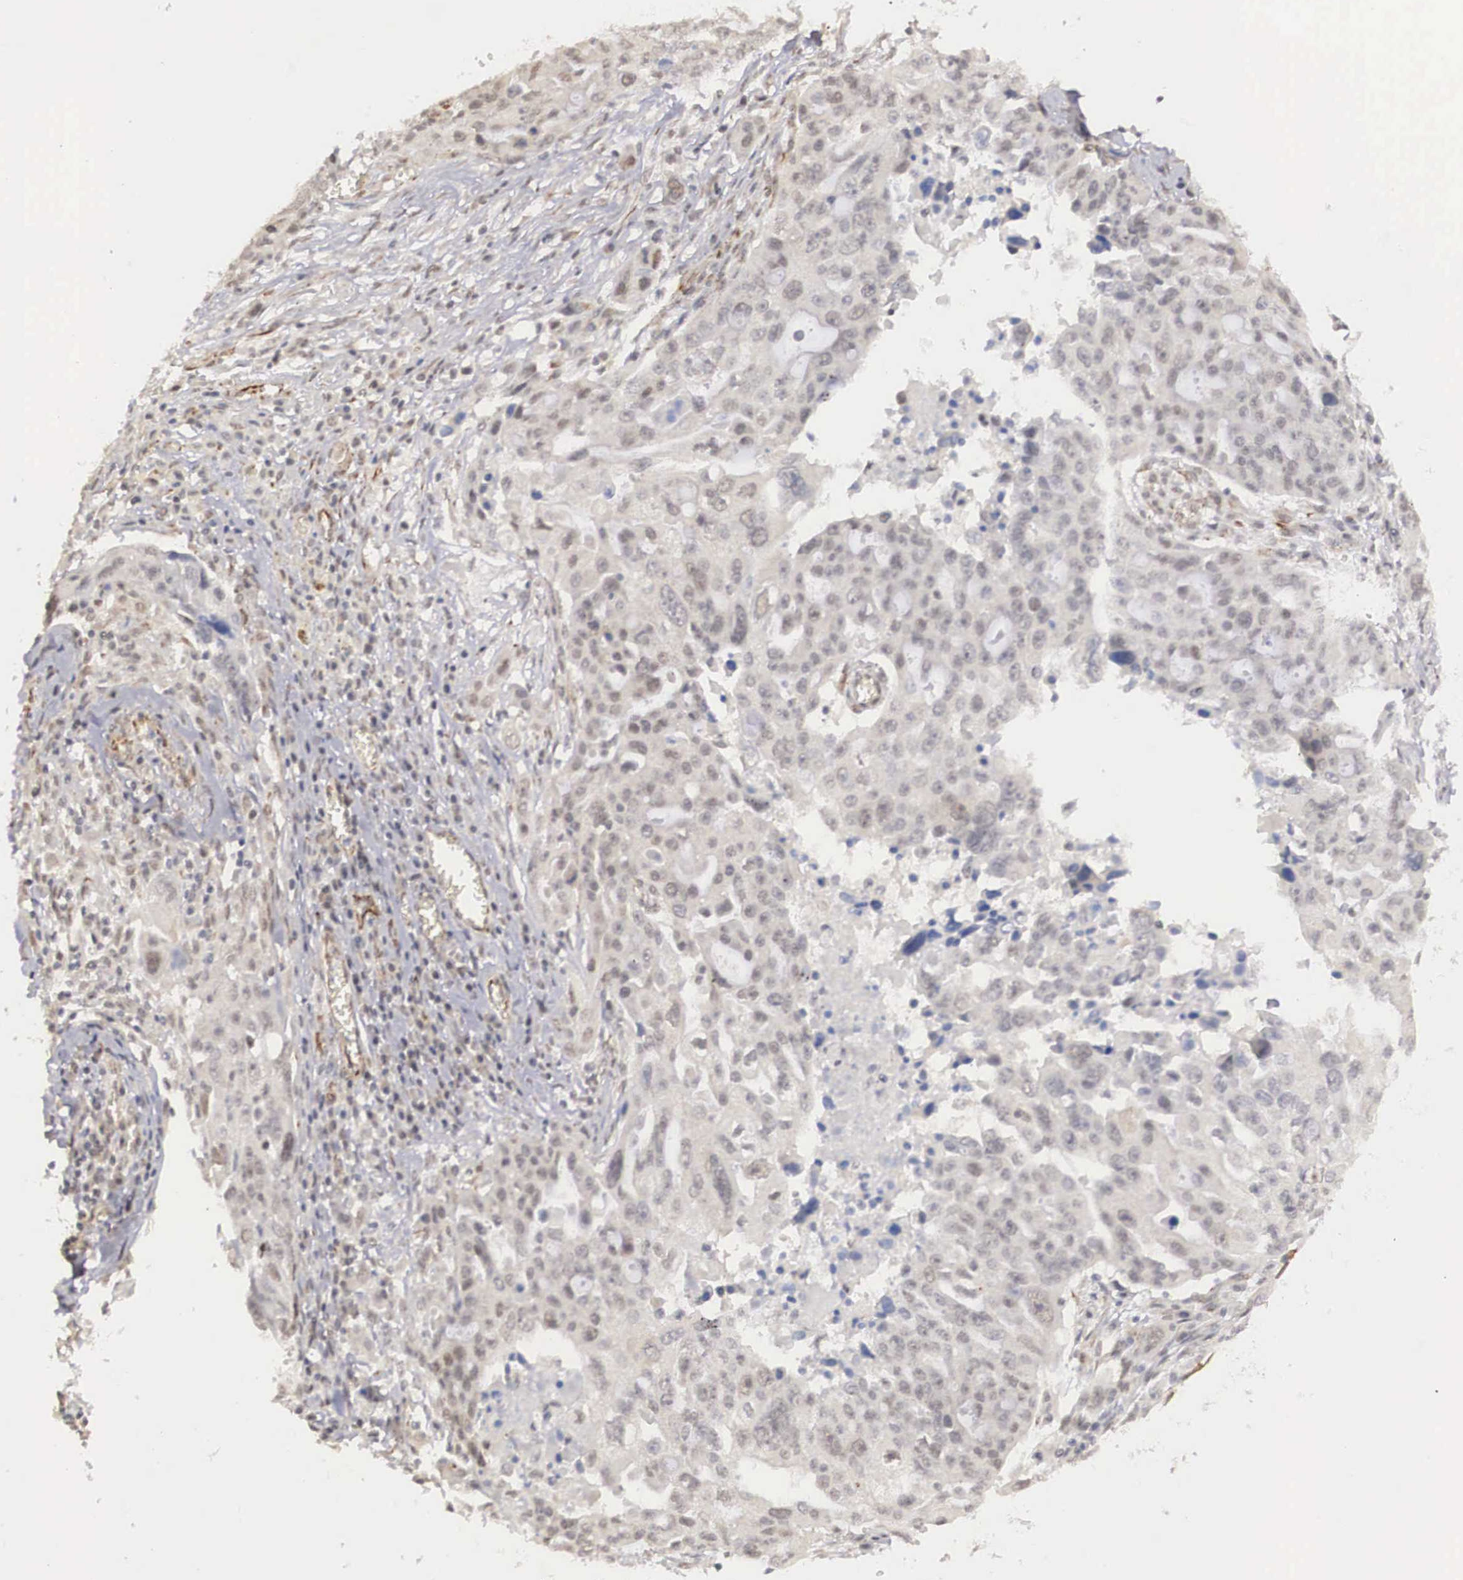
{"staining": {"intensity": "weak", "quantity": "25%-75%", "location": "nuclear"}, "tissue": "ovarian cancer", "cell_type": "Tumor cells", "image_type": "cancer", "snomed": [{"axis": "morphology", "description": "Carcinoma, endometroid"}, {"axis": "topography", "description": "Ovary"}], "caption": "High-power microscopy captured an IHC image of ovarian endometroid carcinoma, revealing weak nuclear positivity in about 25%-75% of tumor cells.", "gene": "MORC2", "patient": {"sex": "female", "age": 75}}